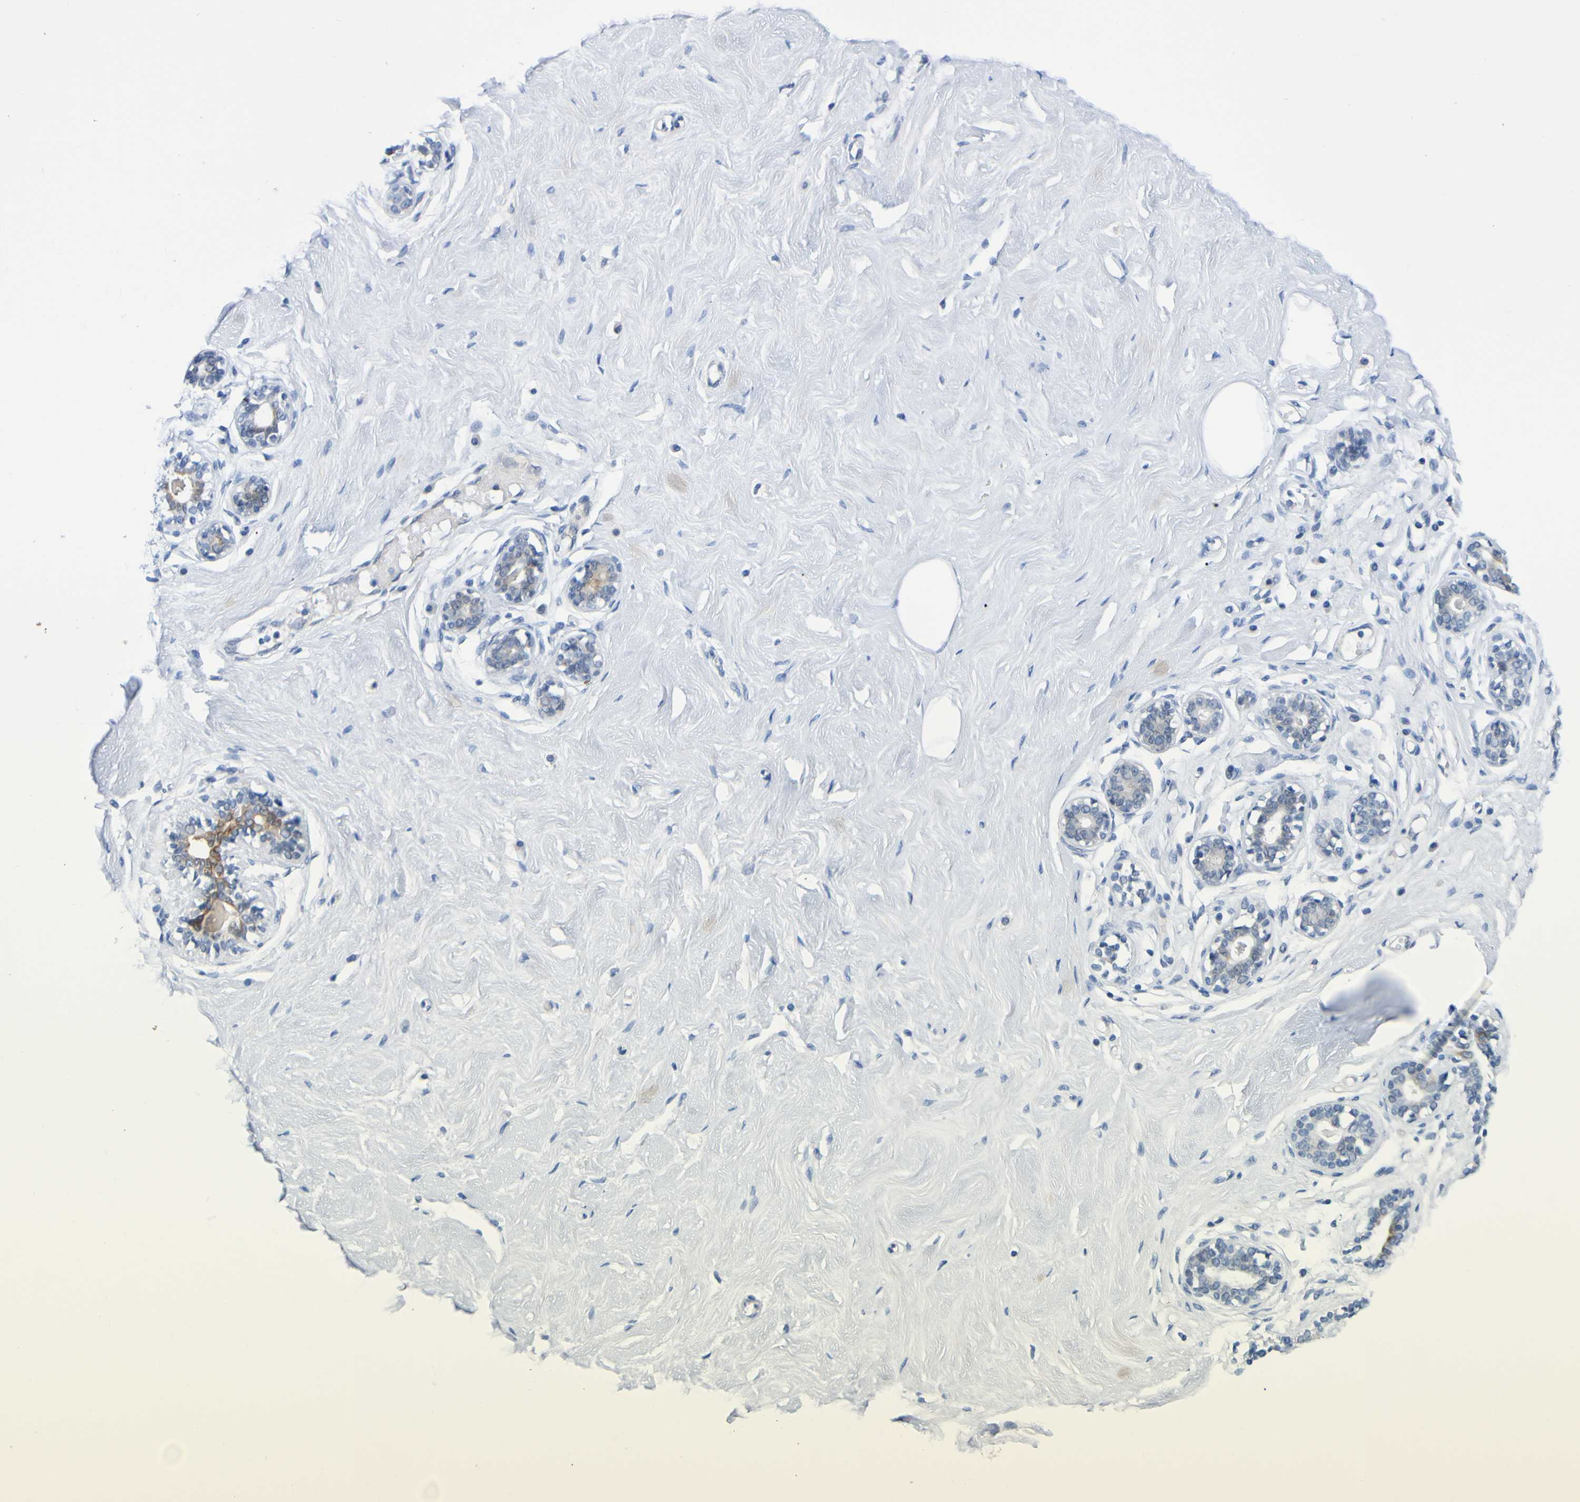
{"staining": {"intensity": "negative", "quantity": "none", "location": "none"}, "tissue": "breast", "cell_type": "Adipocytes", "image_type": "normal", "snomed": [{"axis": "morphology", "description": "Normal tissue, NOS"}, {"axis": "topography", "description": "Breast"}], "caption": "DAB (3,3'-diaminobenzidine) immunohistochemical staining of unremarkable breast reveals no significant positivity in adipocytes. (Stains: DAB (3,3'-diaminobenzidine) immunohistochemistry (IHC) with hematoxylin counter stain, Microscopy: brightfield microscopy at high magnification).", "gene": "VMA21", "patient": {"sex": "female", "age": 23}}